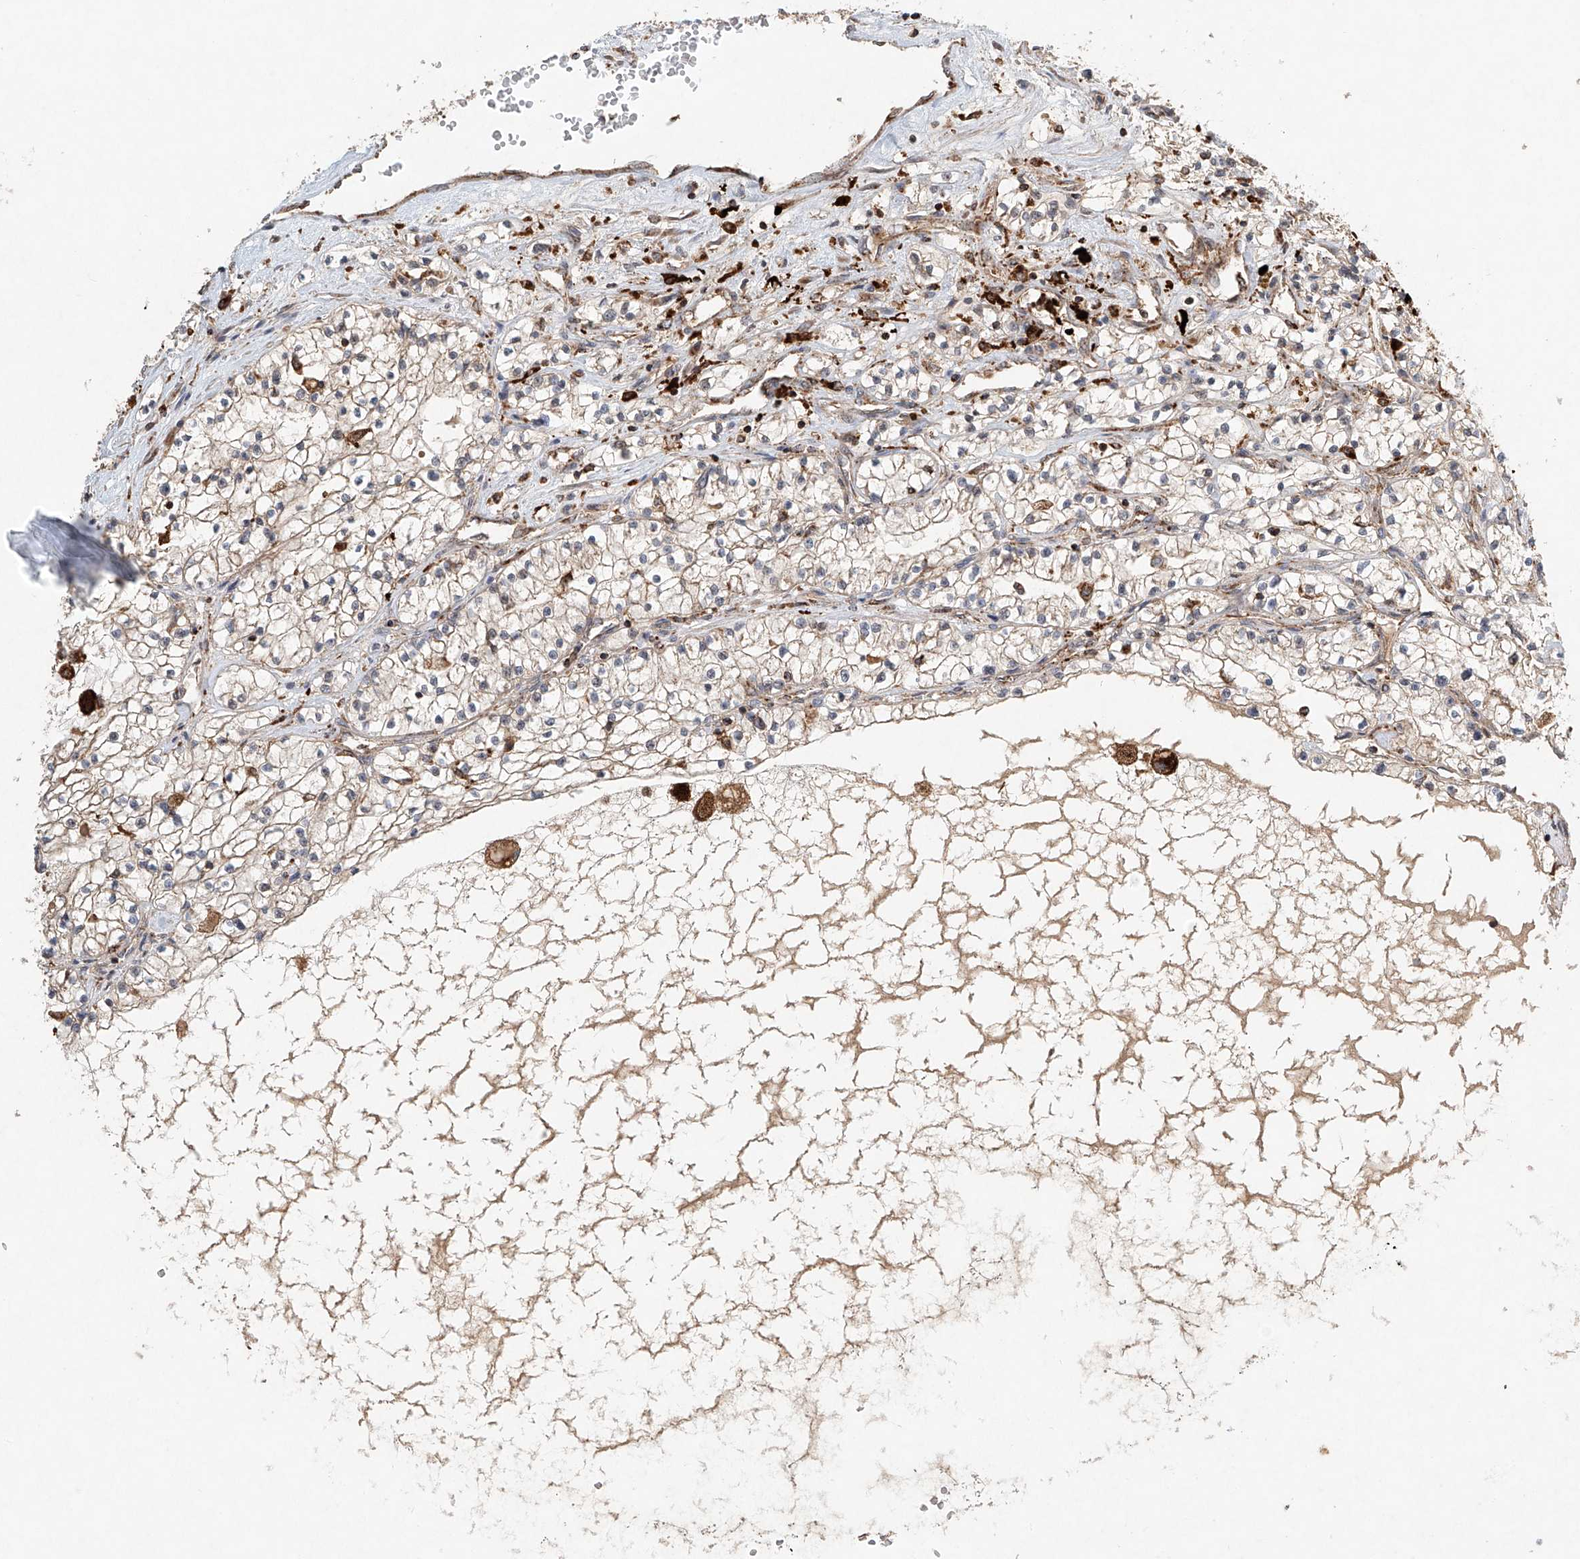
{"staining": {"intensity": "negative", "quantity": "none", "location": "none"}, "tissue": "renal cancer", "cell_type": "Tumor cells", "image_type": "cancer", "snomed": [{"axis": "morphology", "description": "Normal tissue, NOS"}, {"axis": "morphology", "description": "Adenocarcinoma, NOS"}, {"axis": "topography", "description": "Kidney"}], "caption": "Immunohistochemistry (IHC) micrograph of neoplastic tissue: renal cancer (adenocarcinoma) stained with DAB shows no significant protein positivity in tumor cells.", "gene": "DCAF11", "patient": {"sex": "male", "age": 68}}